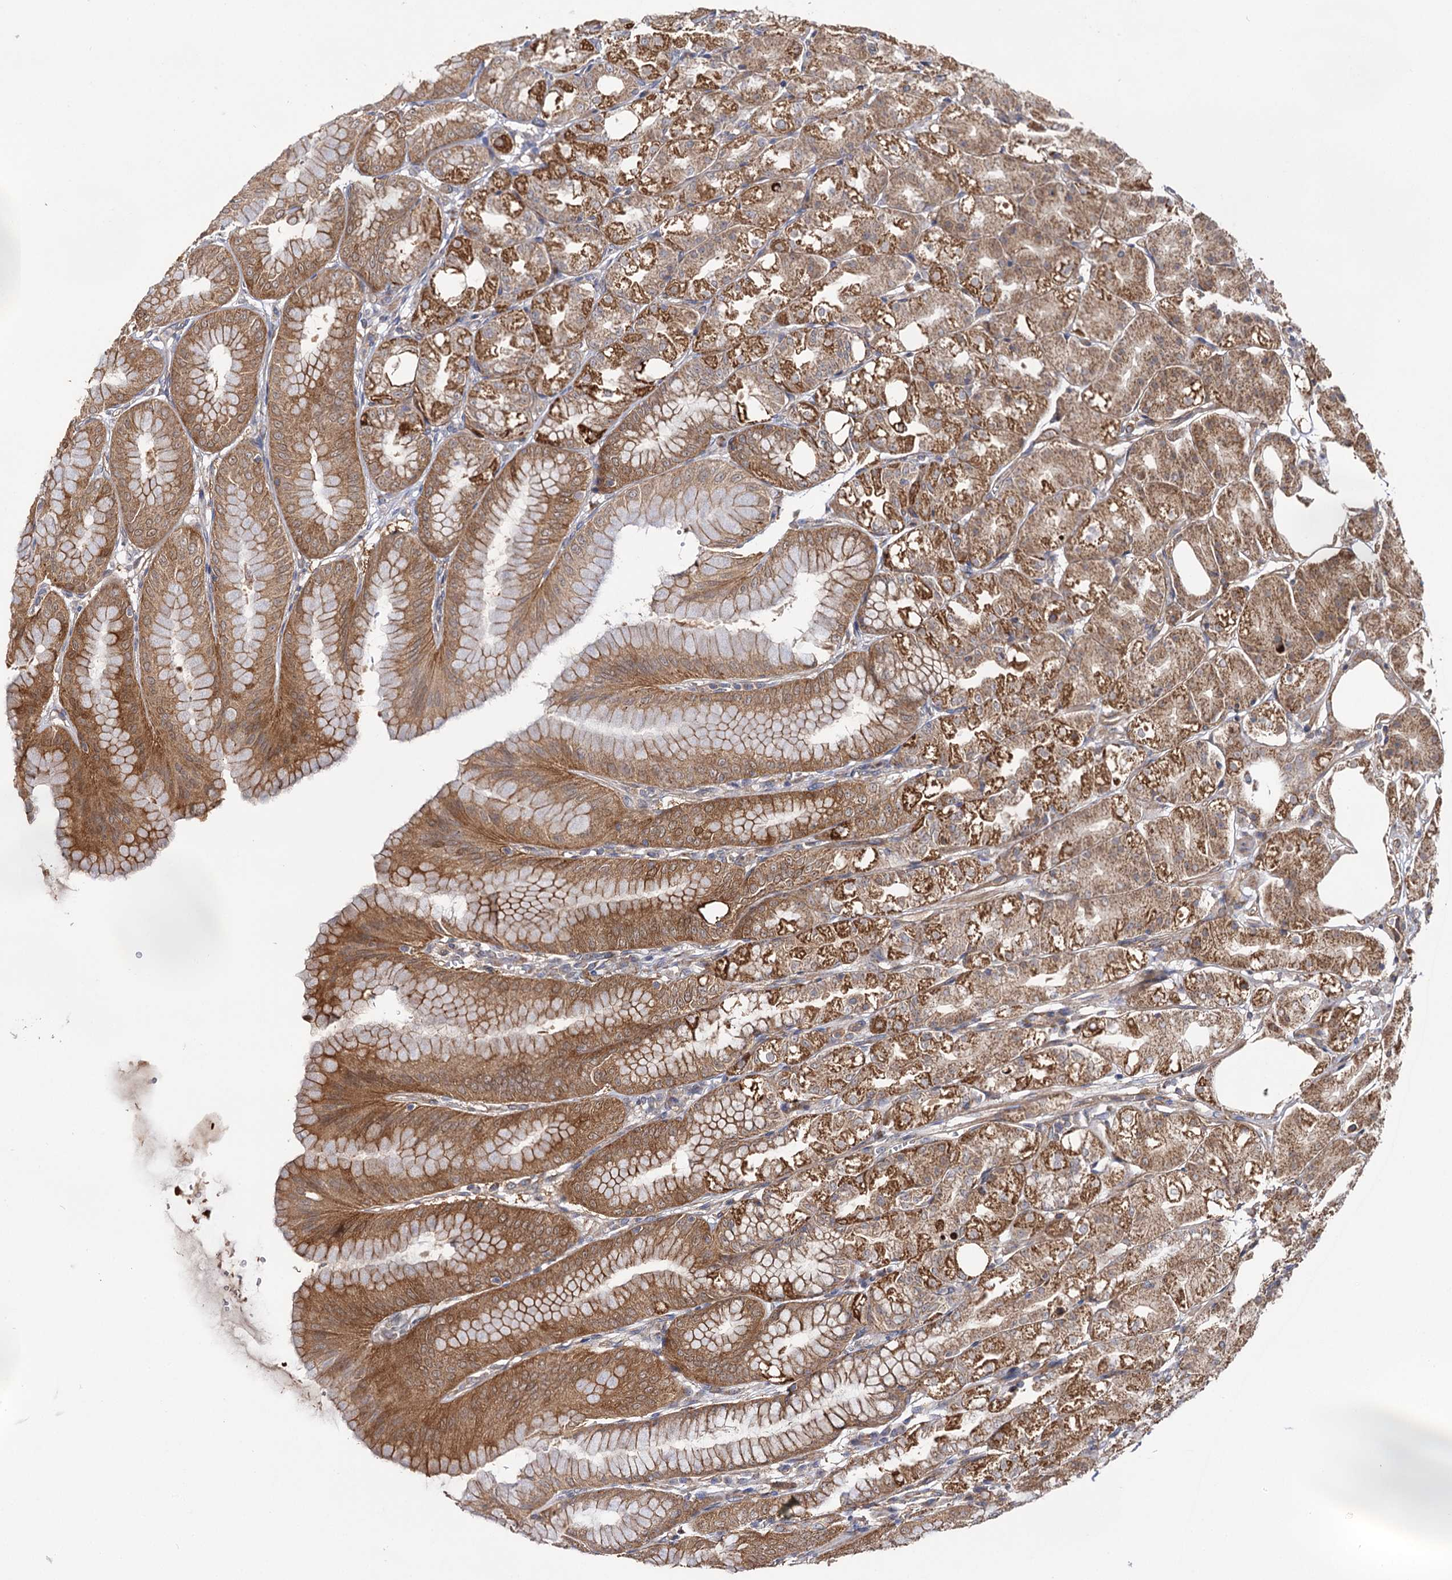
{"staining": {"intensity": "moderate", "quantity": ">75%", "location": "cytoplasmic/membranous"}, "tissue": "stomach", "cell_type": "Glandular cells", "image_type": "normal", "snomed": [{"axis": "morphology", "description": "Normal tissue, NOS"}, {"axis": "topography", "description": "Stomach, lower"}], "caption": "Moderate cytoplasmic/membranous protein expression is appreciated in approximately >75% of glandular cells in stomach.", "gene": "IDI1", "patient": {"sex": "male", "age": 71}}